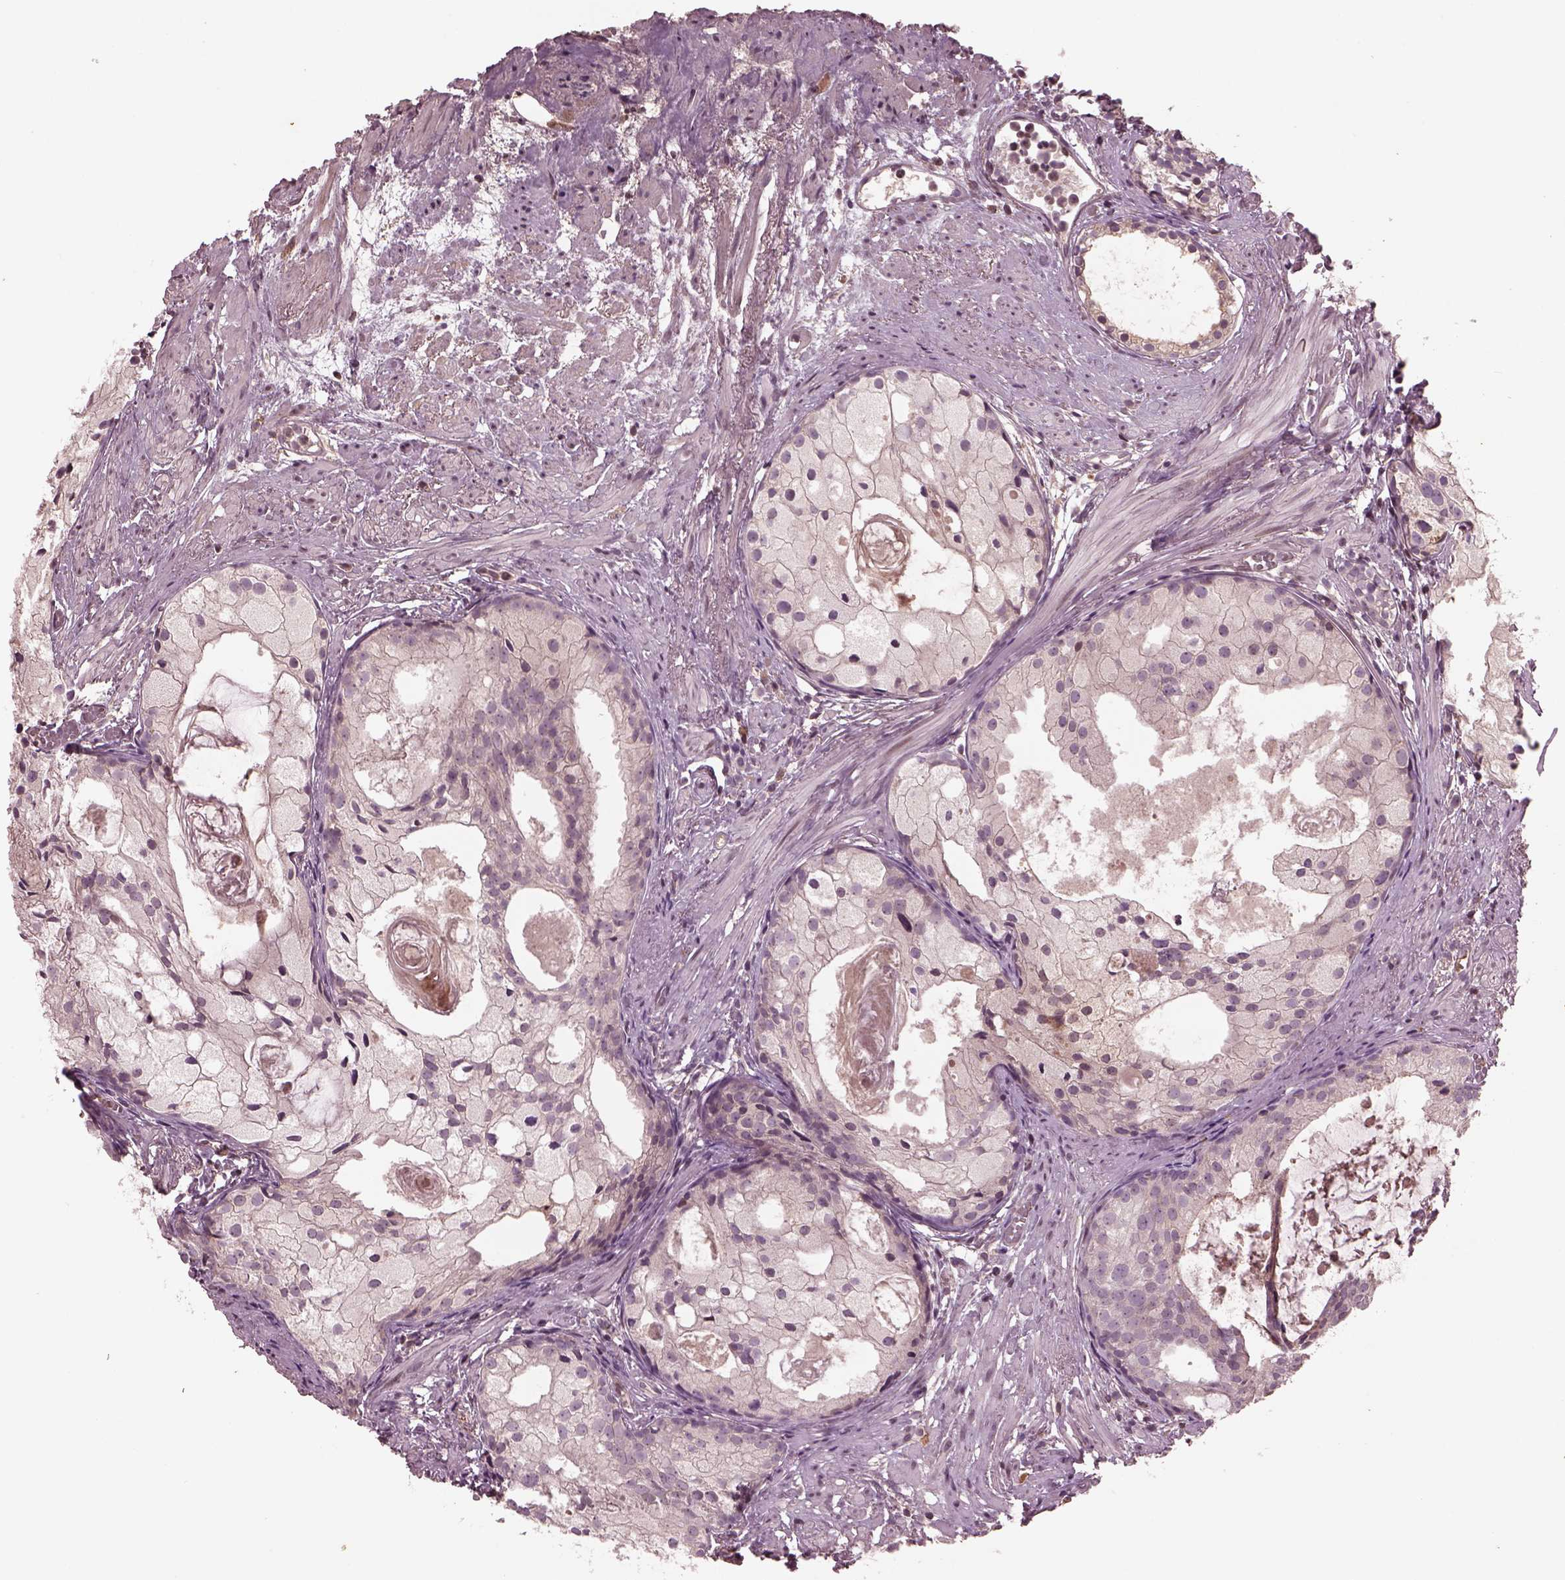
{"staining": {"intensity": "negative", "quantity": "none", "location": "none"}, "tissue": "prostate cancer", "cell_type": "Tumor cells", "image_type": "cancer", "snomed": [{"axis": "morphology", "description": "Adenocarcinoma, High grade"}, {"axis": "topography", "description": "Prostate"}], "caption": "High power microscopy histopathology image of an IHC image of prostate adenocarcinoma (high-grade), revealing no significant expression in tumor cells.", "gene": "PTX4", "patient": {"sex": "male", "age": 85}}